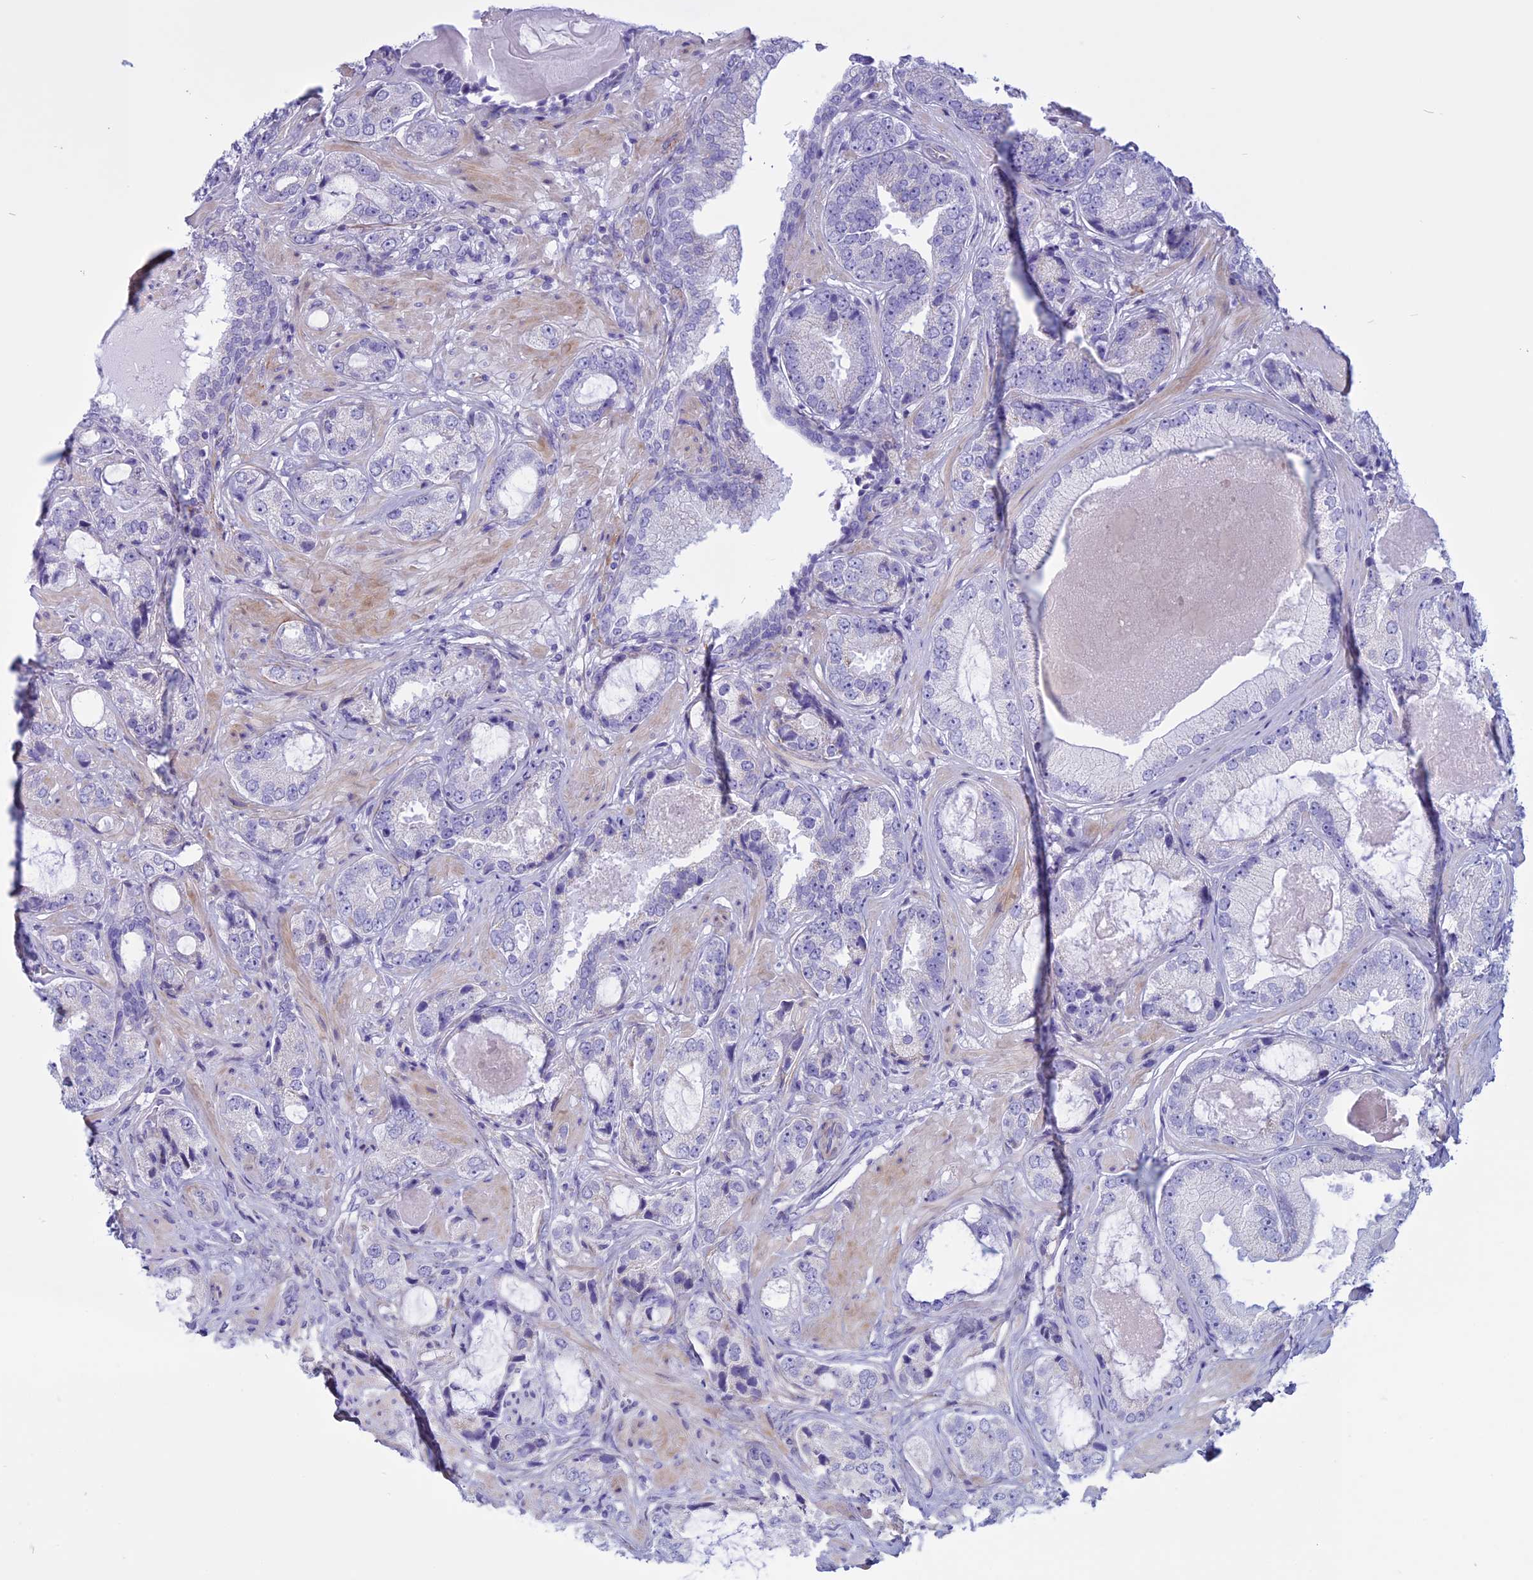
{"staining": {"intensity": "negative", "quantity": "none", "location": "none"}, "tissue": "prostate cancer", "cell_type": "Tumor cells", "image_type": "cancer", "snomed": [{"axis": "morphology", "description": "Adenocarcinoma, High grade"}, {"axis": "topography", "description": "Prostate"}], "caption": "An immunohistochemistry micrograph of high-grade adenocarcinoma (prostate) is shown. There is no staining in tumor cells of high-grade adenocarcinoma (prostate).", "gene": "SPHKAP", "patient": {"sex": "male", "age": 59}}